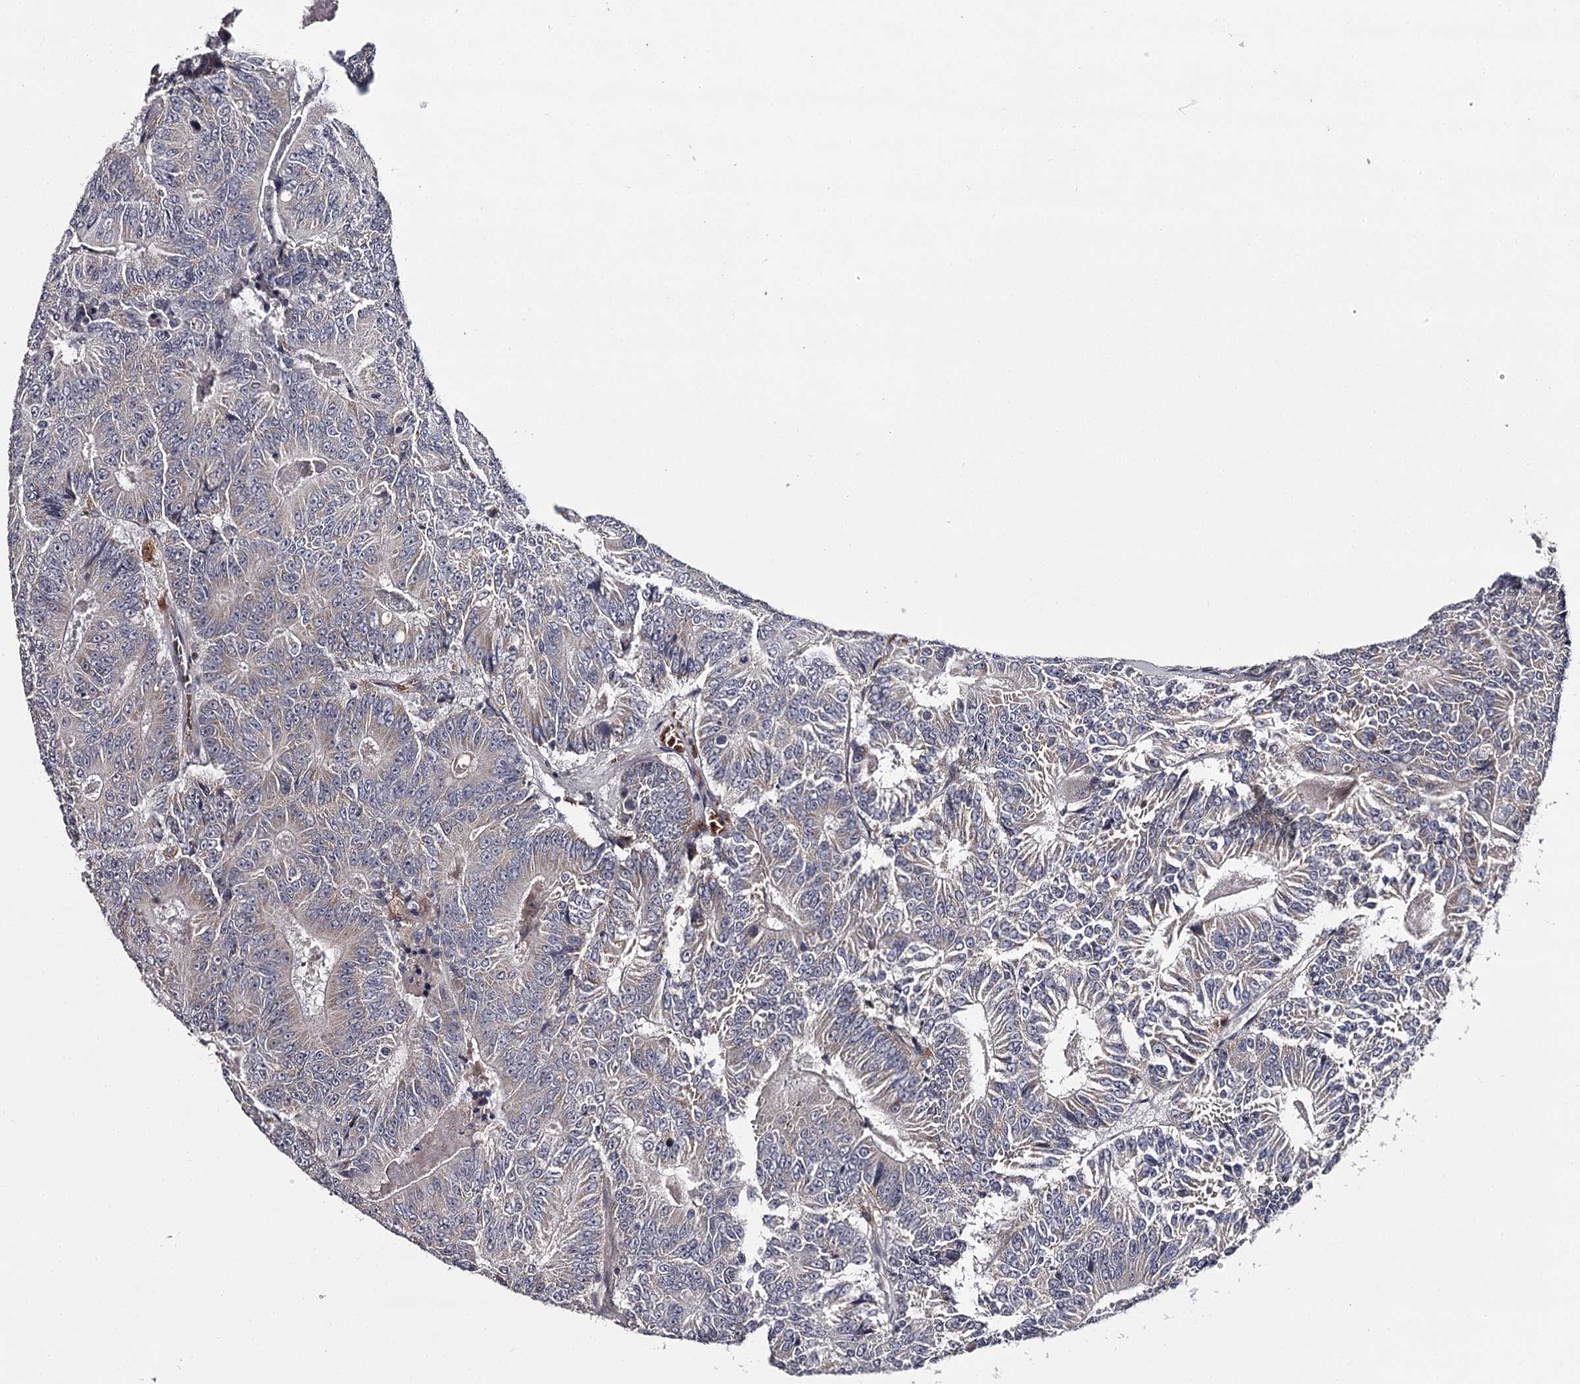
{"staining": {"intensity": "negative", "quantity": "none", "location": "none"}, "tissue": "colorectal cancer", "cell_type": "Tumor cells", "image_type": "cancer", "snomed": [{"axis": "morphology", "description": "Adenocarcinoma, NOS"}, {"axis": "topography", "description": "Colon"}], "caption": "A micrograph of human colorectal adenocarcinoma is negative for staining in tumor cells.", "gene": "RASSF6", "patient": {"sex": "male", "age": 83}}